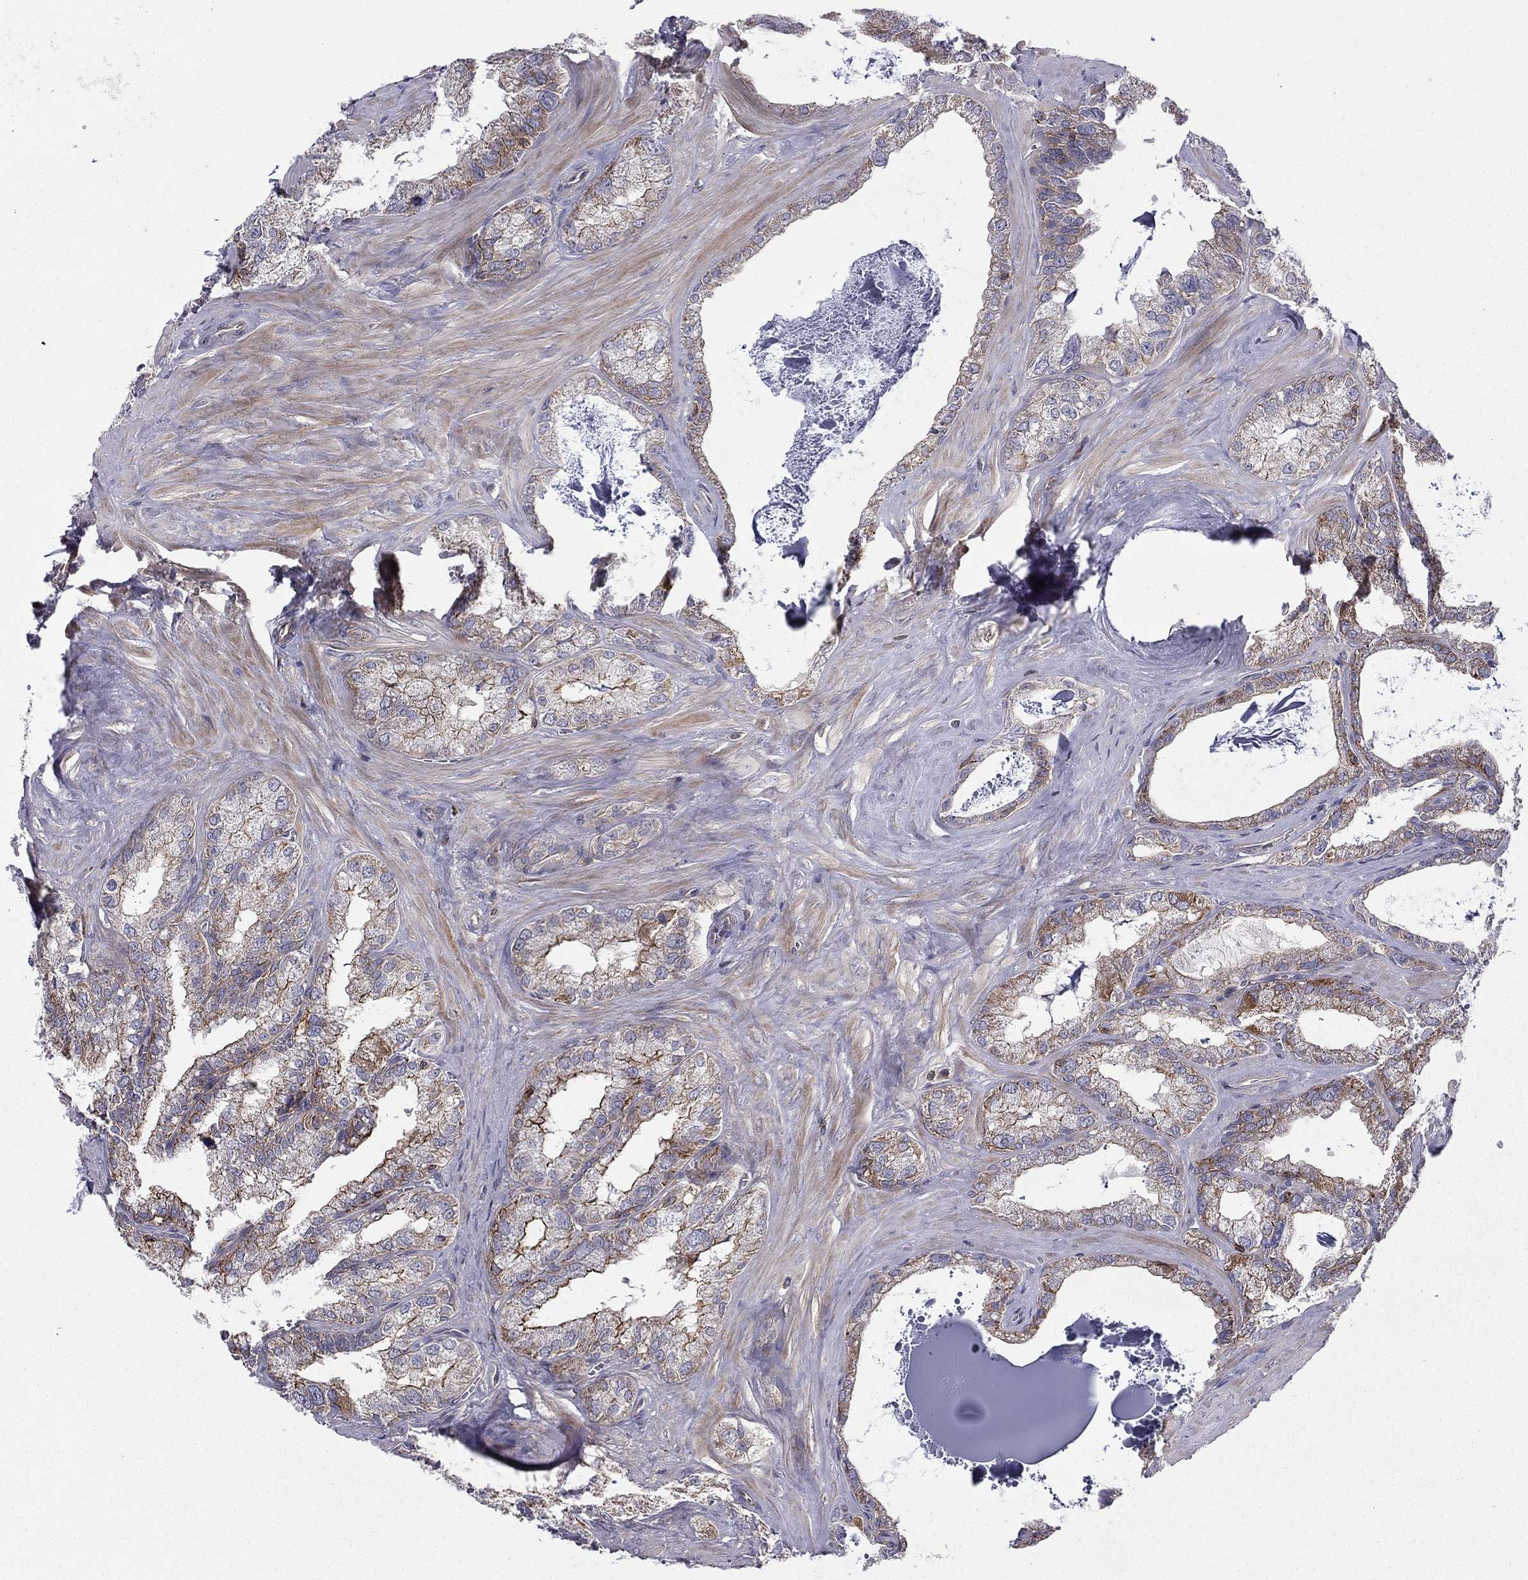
{"staining": {"intensity": "strong", "quantity": "<25%", "location": "cytoplasmic/membranous"}, "tissue": "seminal vesicle", "cell_type": "Glandular cells", "image_type": "normal", "snomed": [{"axis": "morphology", "description": "Normal tissue, NOS"}, {"axis": "topography", "description": "Seminal veicle"}], "caption": "Immunohistochemical staining of benign human seminal vesicle reveals medium levels of strong cytoplasmic/membranous positivity in about <25% of glandular cells. (Brightfield microscopy of DAB IHC at high magnification).", "gene": "ALG6", "patient": {"sex": "male", "age": 57}}